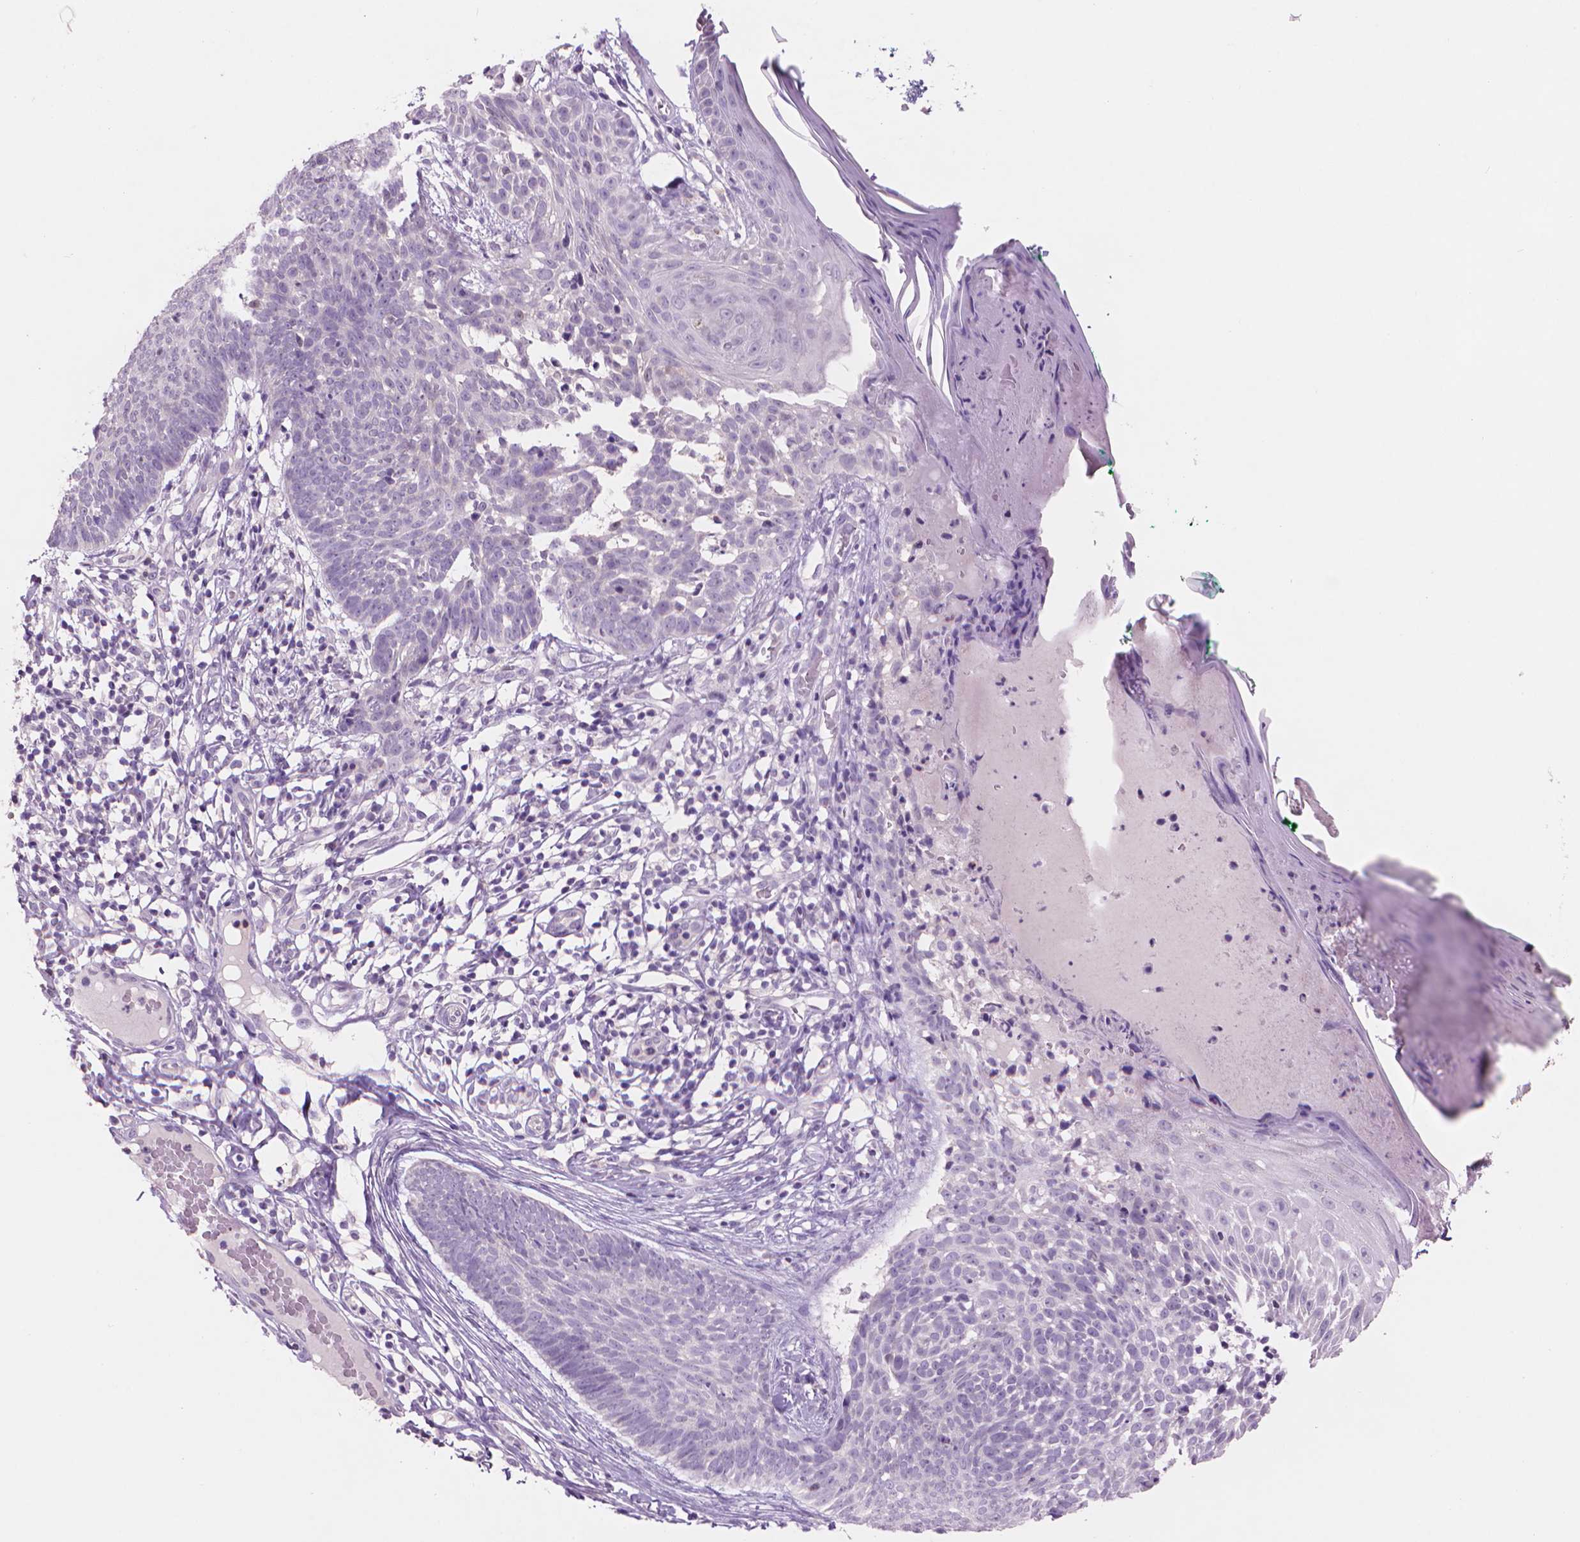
{"staining": {"intensity": "negative", "quantity": "none", "location": "none"}, "tissue": "skin cancer", "cell_type": "Tumor cells", "image_type": "cancer", "snomed": [{"axis": "morphology", "description": "Basal cell carcinoma"}, {"axis": "topography", "description": "Skin"}], "caption": "Skin cancer (basal cell carcinoma) was stained to show a protein in brown. There is no significant positivity in tumor cells. The staining is performed using DAB brown chromogen with nuclei counter-stained in using hematoxylin.", "gene": "ENO2", "patient": {"sex": "male", "age": 85}}